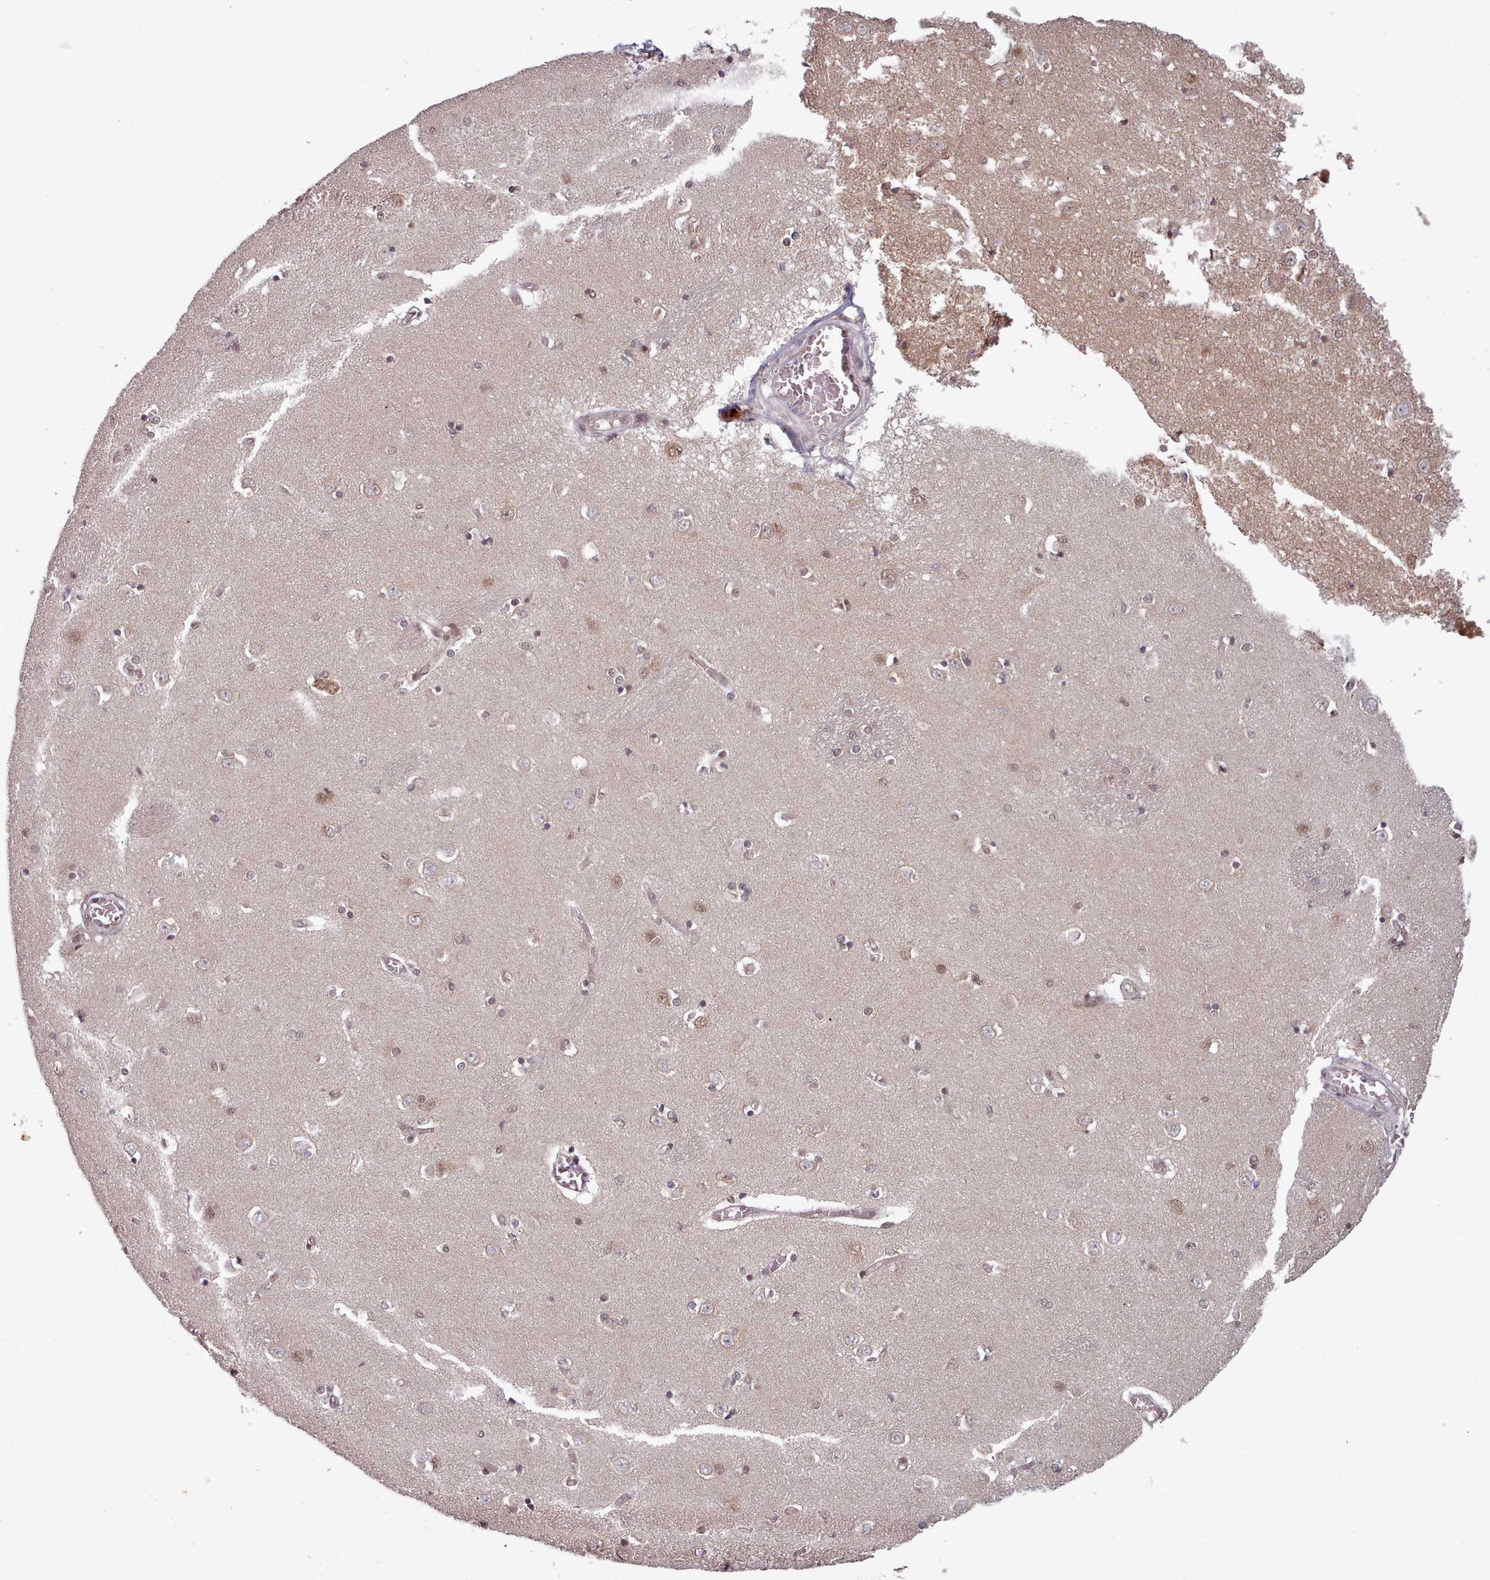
{"staining": {"intensity": "negative", "quantity": "none", "location": "none"}, "tissue": "caudate", "cell_type": "Glial cells", "image_type": "normal", "snomed": [{"axis": "morphology", "description": "Normal tissue, NOS"}, {"axis": "topography", "description": "Lateral ventricle wall"}], "caption": "This image is of unremarkable caudate stained with immunohistochemistry to label a protein in brown with the nuclei are counter-stained blue. There is no expression in glial cells.", "gene": "DHX8", "patient": {"sex": "male", "age": 37}}